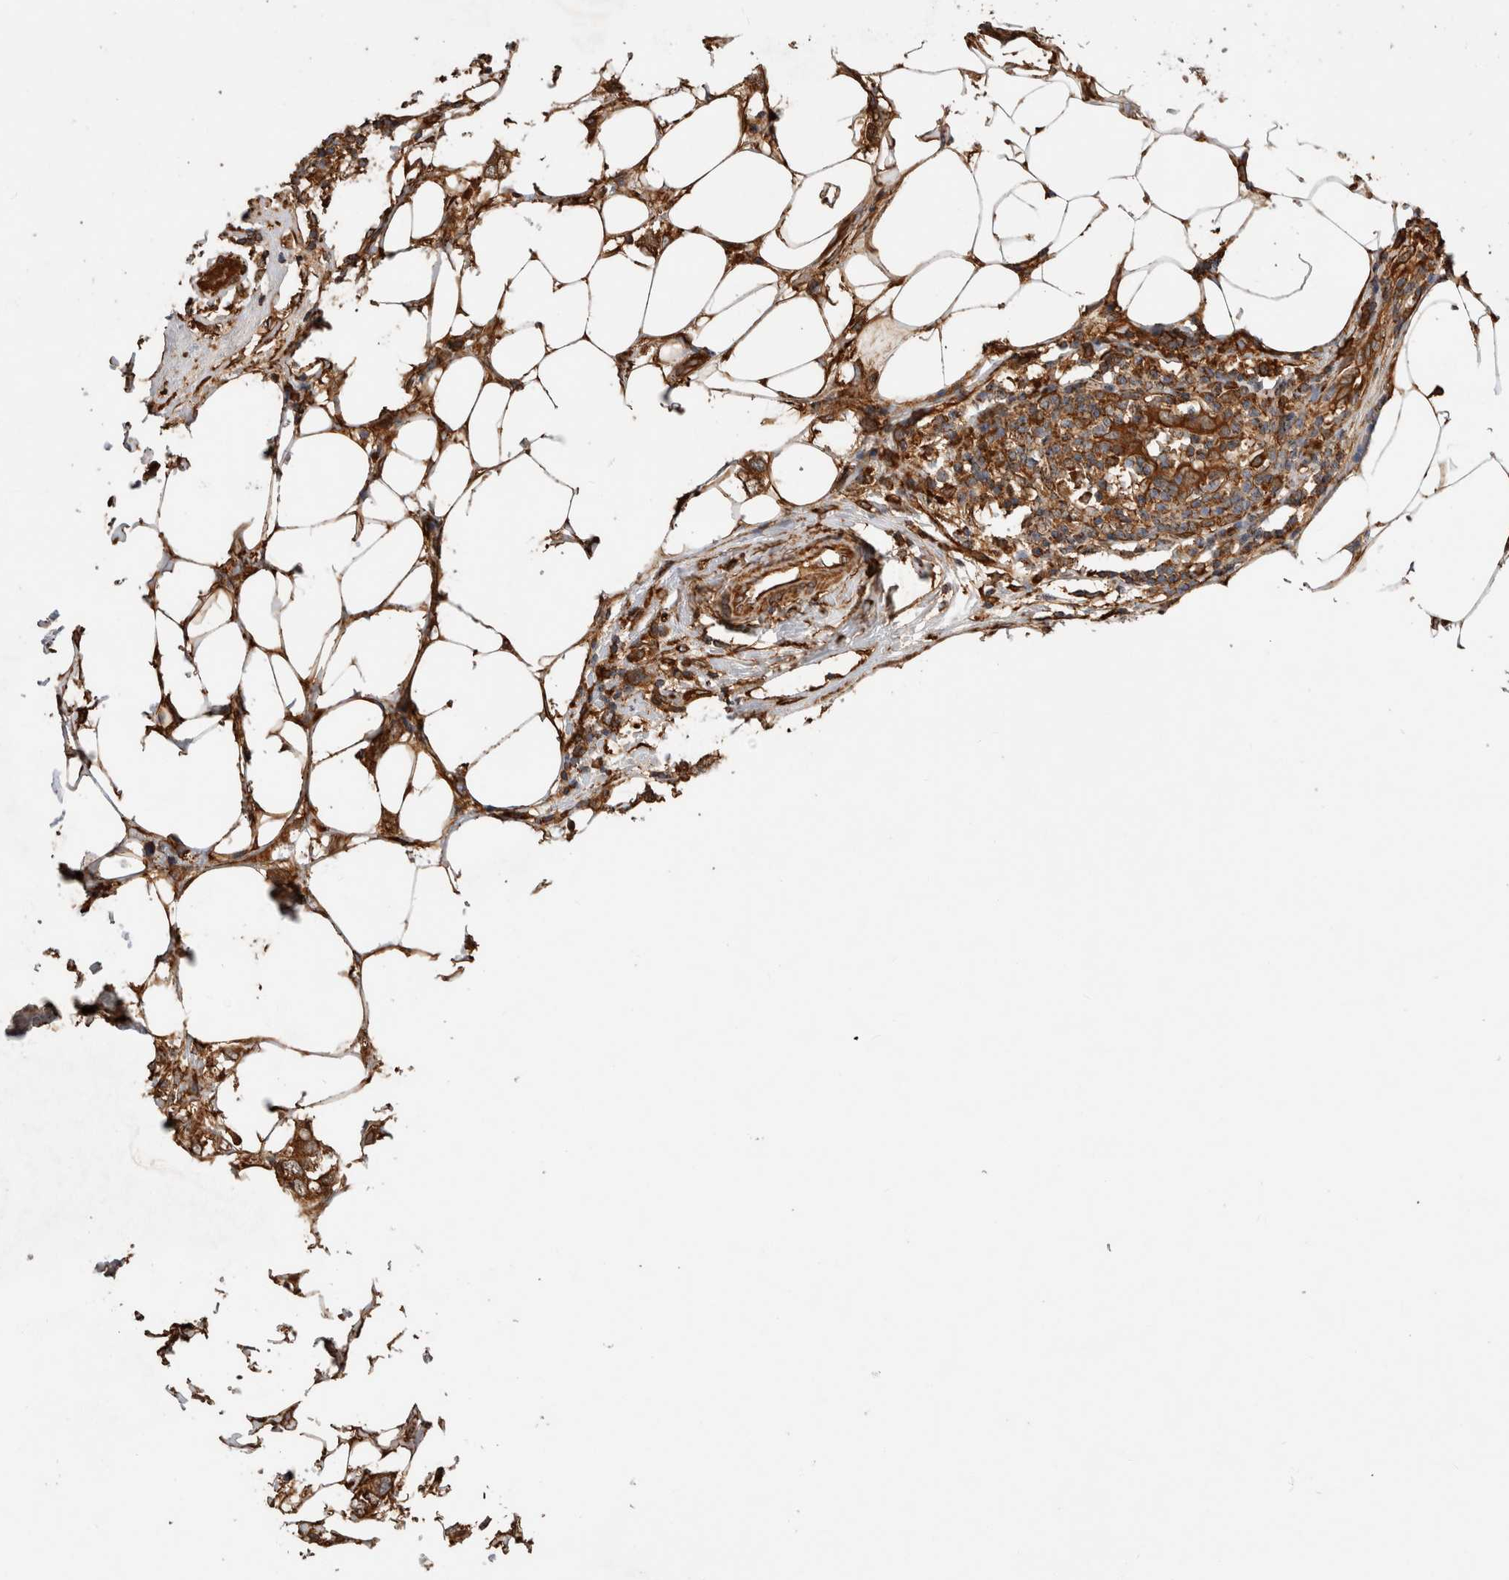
{"staining": {"intensity": "strong", "quantity": ">75%", "location": "cytoplasmic/membranous"}, "tissue": "breast cancer", "cell_type": "Tumor cells", "image_type": "cancer", "snomed": [{"axis": "morphology", "description": "Normal tissue, NOS"}, {"axis": "morphology", "description": "Lobular carcinoma"}, {"axis": "topography", "description": "Breast"}], "caption": "Breast lobular carcinoma stained for a protein (brown) displays strong cytoplasmic/membranous positive staining in approximately >75% of tumor cells.", "gene": "ZNF397", "patient": {"sex": "female", "age": 47}}